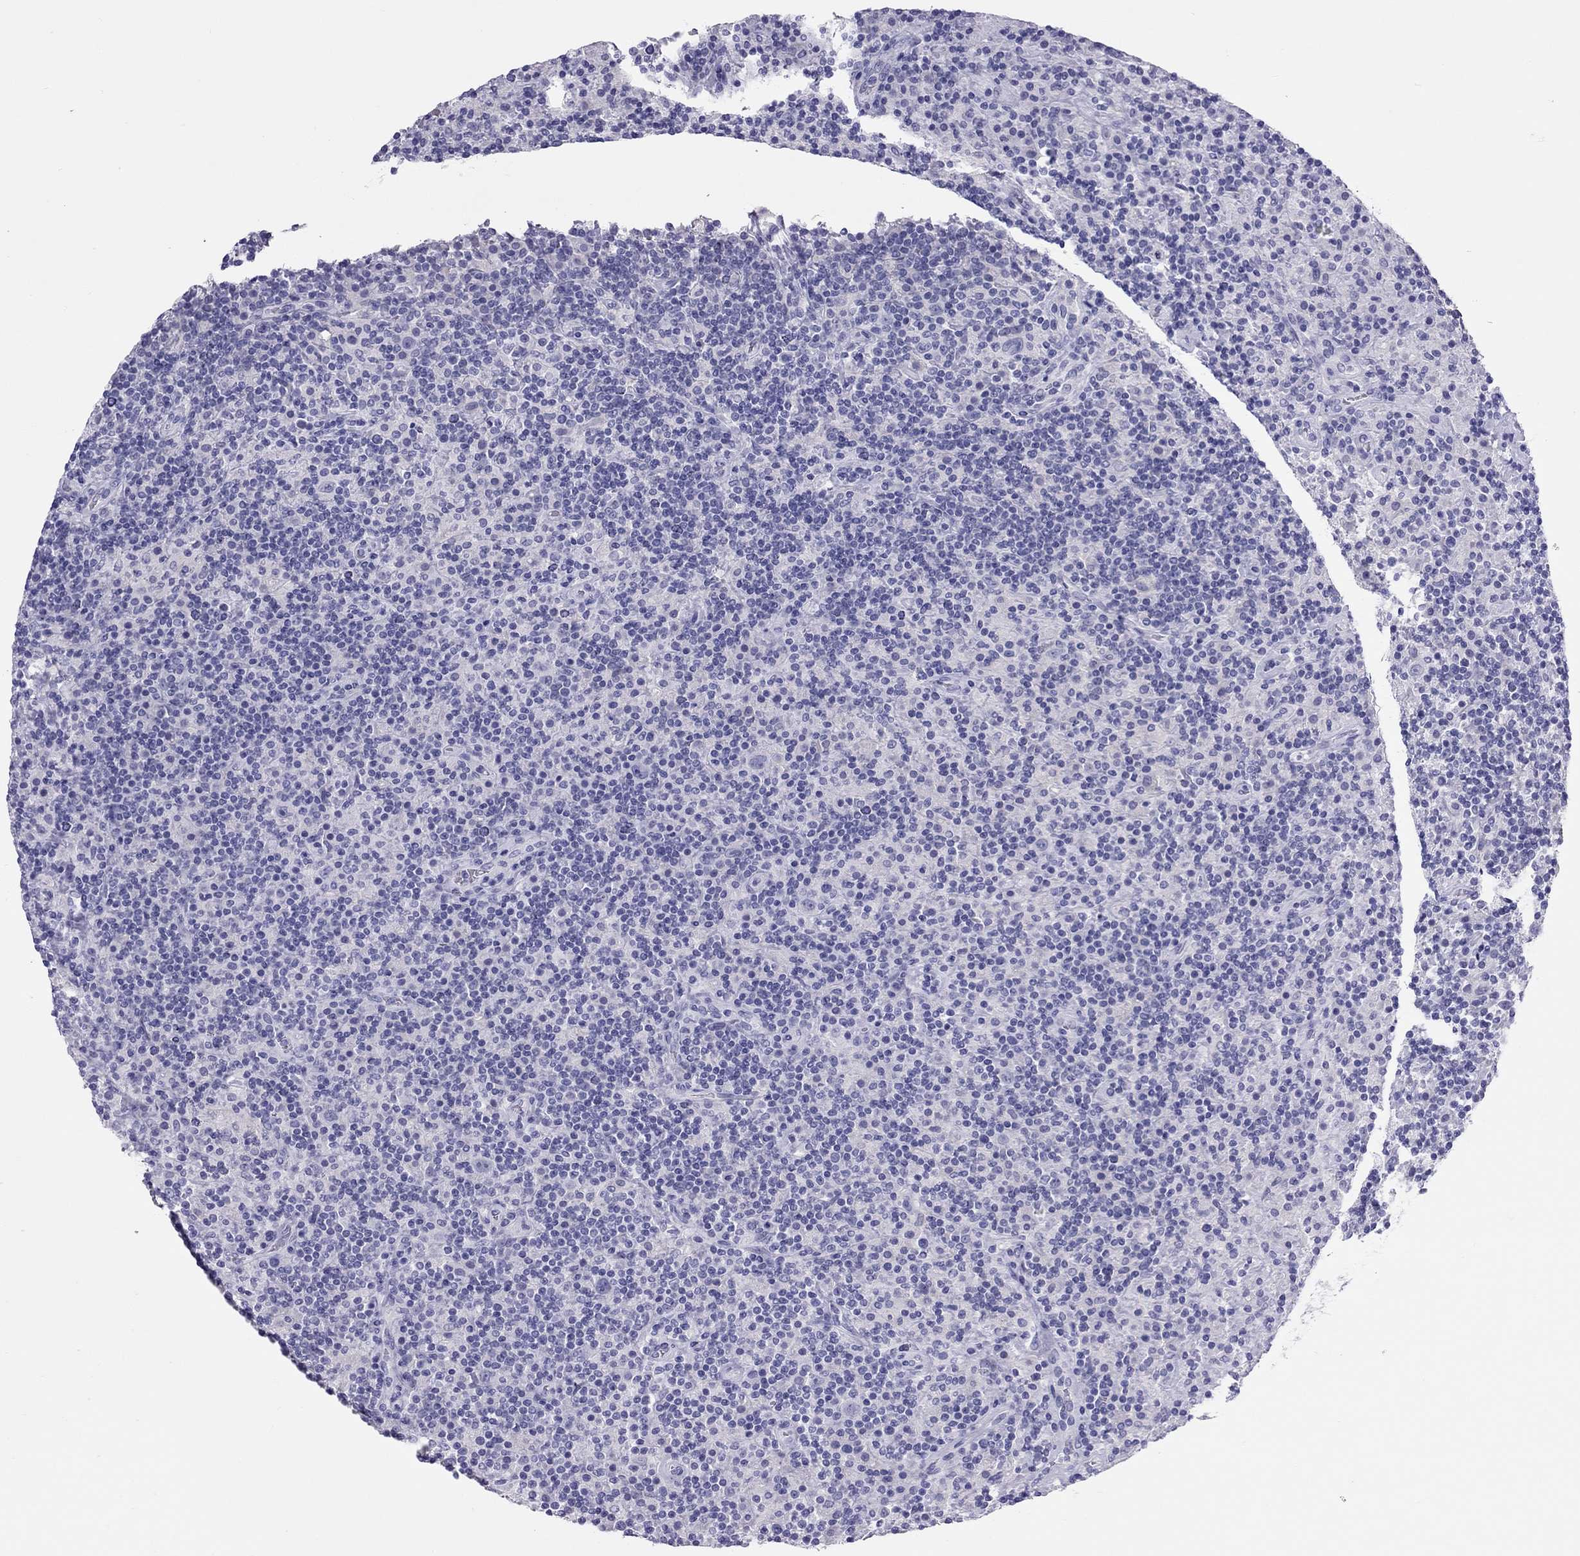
{"staining": {"intensity": "negative", "quantity": "none", "location": "none"}, "tissue": "lymphoma", "cell_type": "Tumor cells", "image_type": "cancer", "snomed": [{"axis": "morphology", "description": "Hodgkin's disease, NOS"}, {"axis": "topography", "description": "Lymph node"}], "caption": "DAB immunohistochemical staining of Hodgkin's disease demonstrates no significant expression in tumor cells. (Immunohistochemistry, brightfield microscopy, high magnification).", "gene": "PSMB11", "patient": {"sex": "male", "age": 70}}